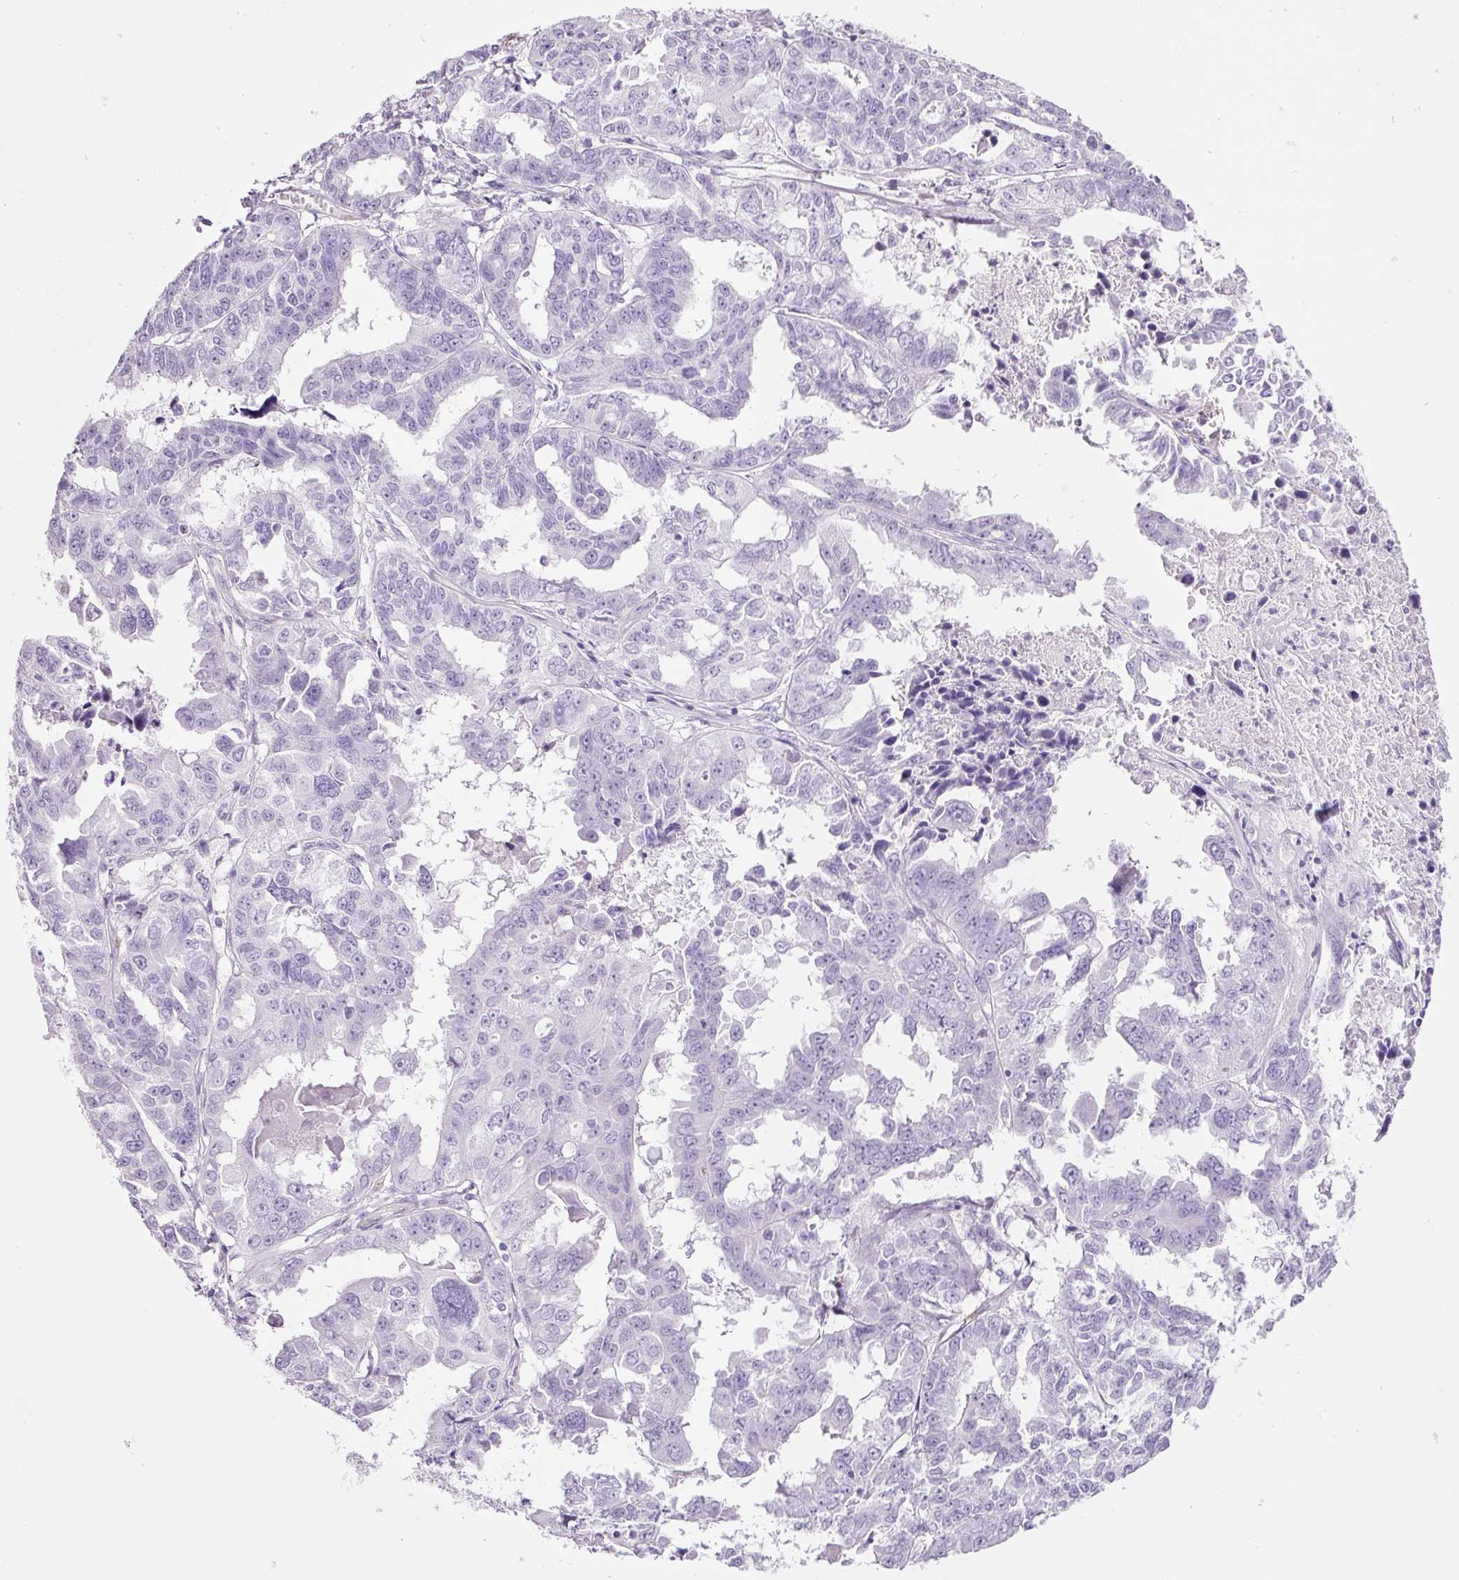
{"staining": {"intensity": "negative", "quantity": "none", "location": "none"}, "tissue": "ovarian cancer", "cell_type": "Tumor cells", "image_type": "cancer", "snomed": [{"axis": "morphology", "description": "Adenocarcinoma, NOS"}, {"axis": "morphology", "description": "Carcinoma, endometroid"}, {"axis": "topography", "description": "Ovary"}], "caption": "Human ovarian cancer (endometroid carcinoma) stained for a protein using immunohistochemistry (IHC) reveals no staining in tumor cells.", "gene": "ADSS1", "patient": {"sex": "female", "age": 72}}